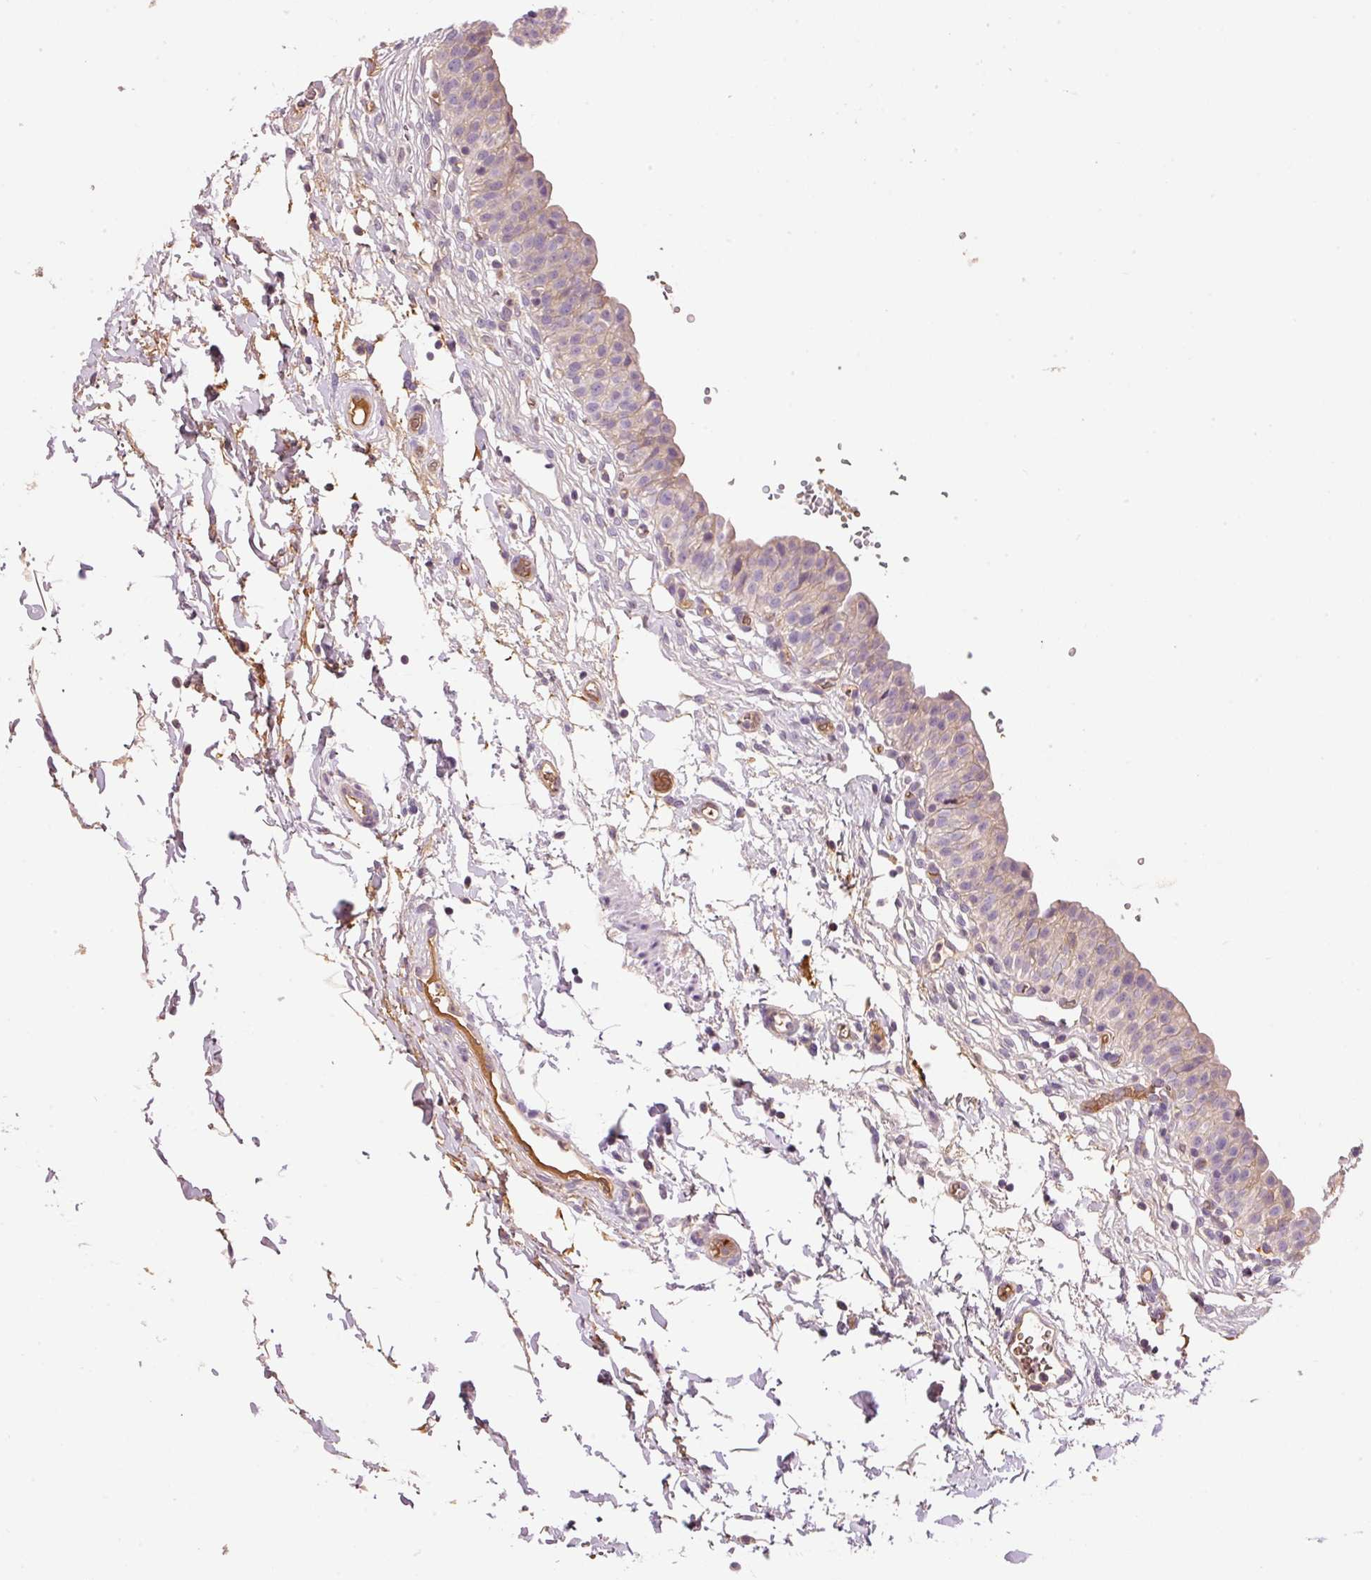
{"staining": {"intensity": "weak", "quantity": "25%-75%", "location": "cytoplasmic/membranous"}, "tissue": "urinary bladder", "cell_type": "Urothelial cells", "image_type": "normal", "snomed": [{"axis": "morphology", "description": "Normal tissue, NOS"}, {"axis": "topography", "description": "Urinary bladder"}, {"axis": "topography", "description": "Peripheral nerve tissue"}], "caption": "Protein expression analysis of unremarkable urinary bladder displays weak cytoplasmic/membranous expression in approximately 25%-75% of urothelial cells.", "gene": "CMTM8", "patient": {"sex": "male", "age": 55}}